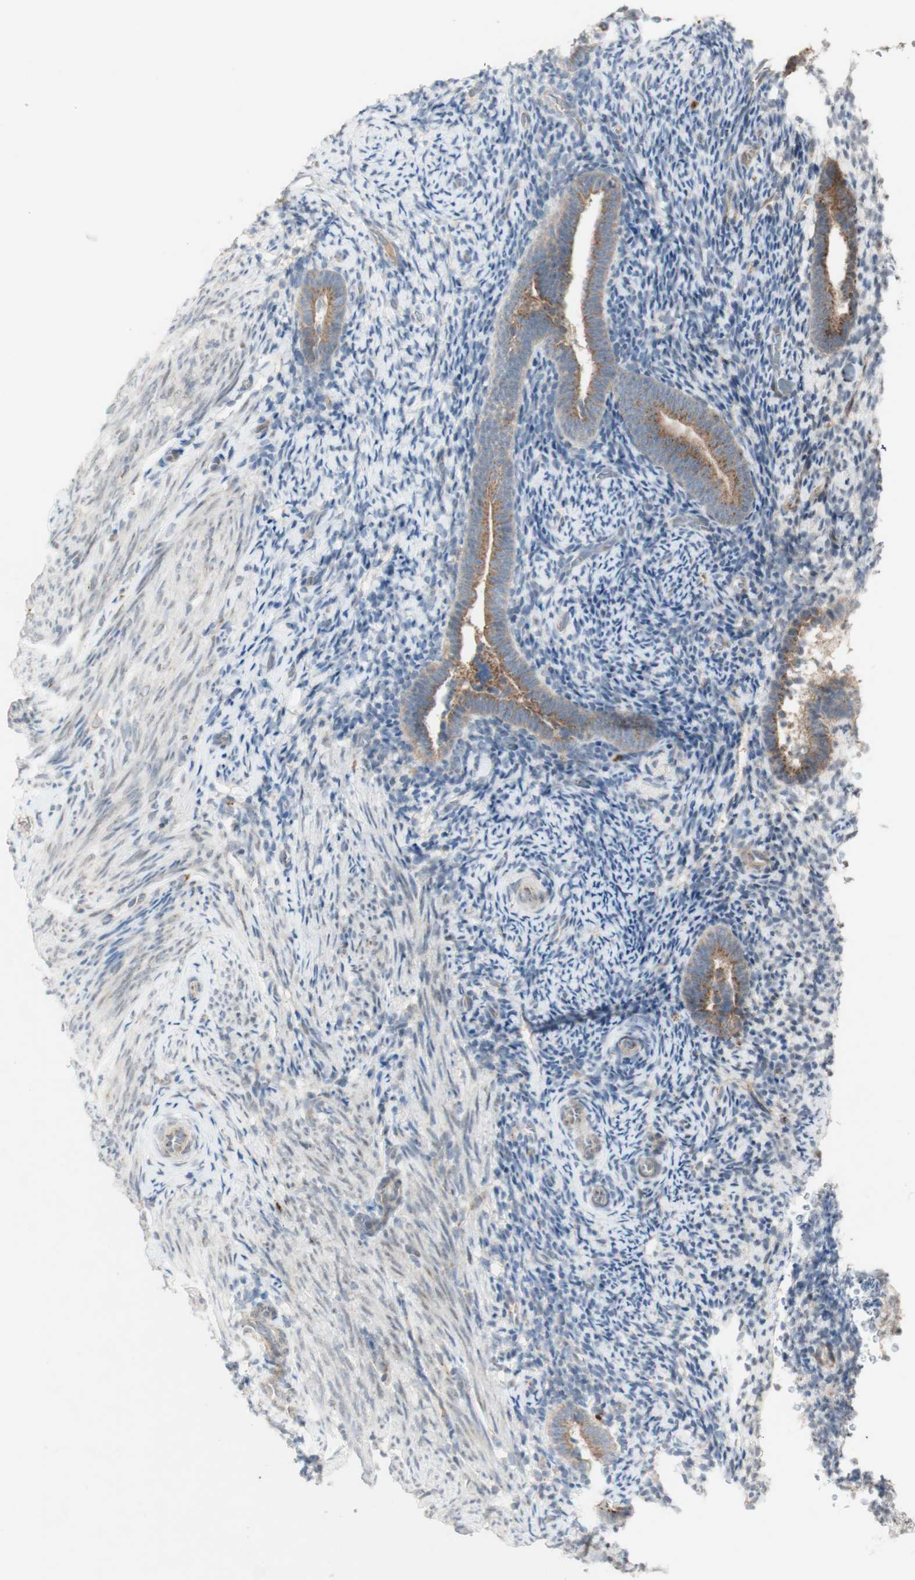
{"staining": {"intensity": "weak", "quantity": "25%-75%", "location": "cytoplasmic/membranous"}, "tissue": "endometrium", "cell_type": "Cells in endometrial stroma", "image_type": "normal", "snomed": [{"axis": "morphology", "description": "Normal tissue, NOS"}, {"axis": "topography", "description": "Endometrium"}], "caption": "Human endometrium stained with a protein marker displays weak staining in cells in endometrial stroma.", "gene": "CYLD", "patient": {"sex": "female", "age": 51}}